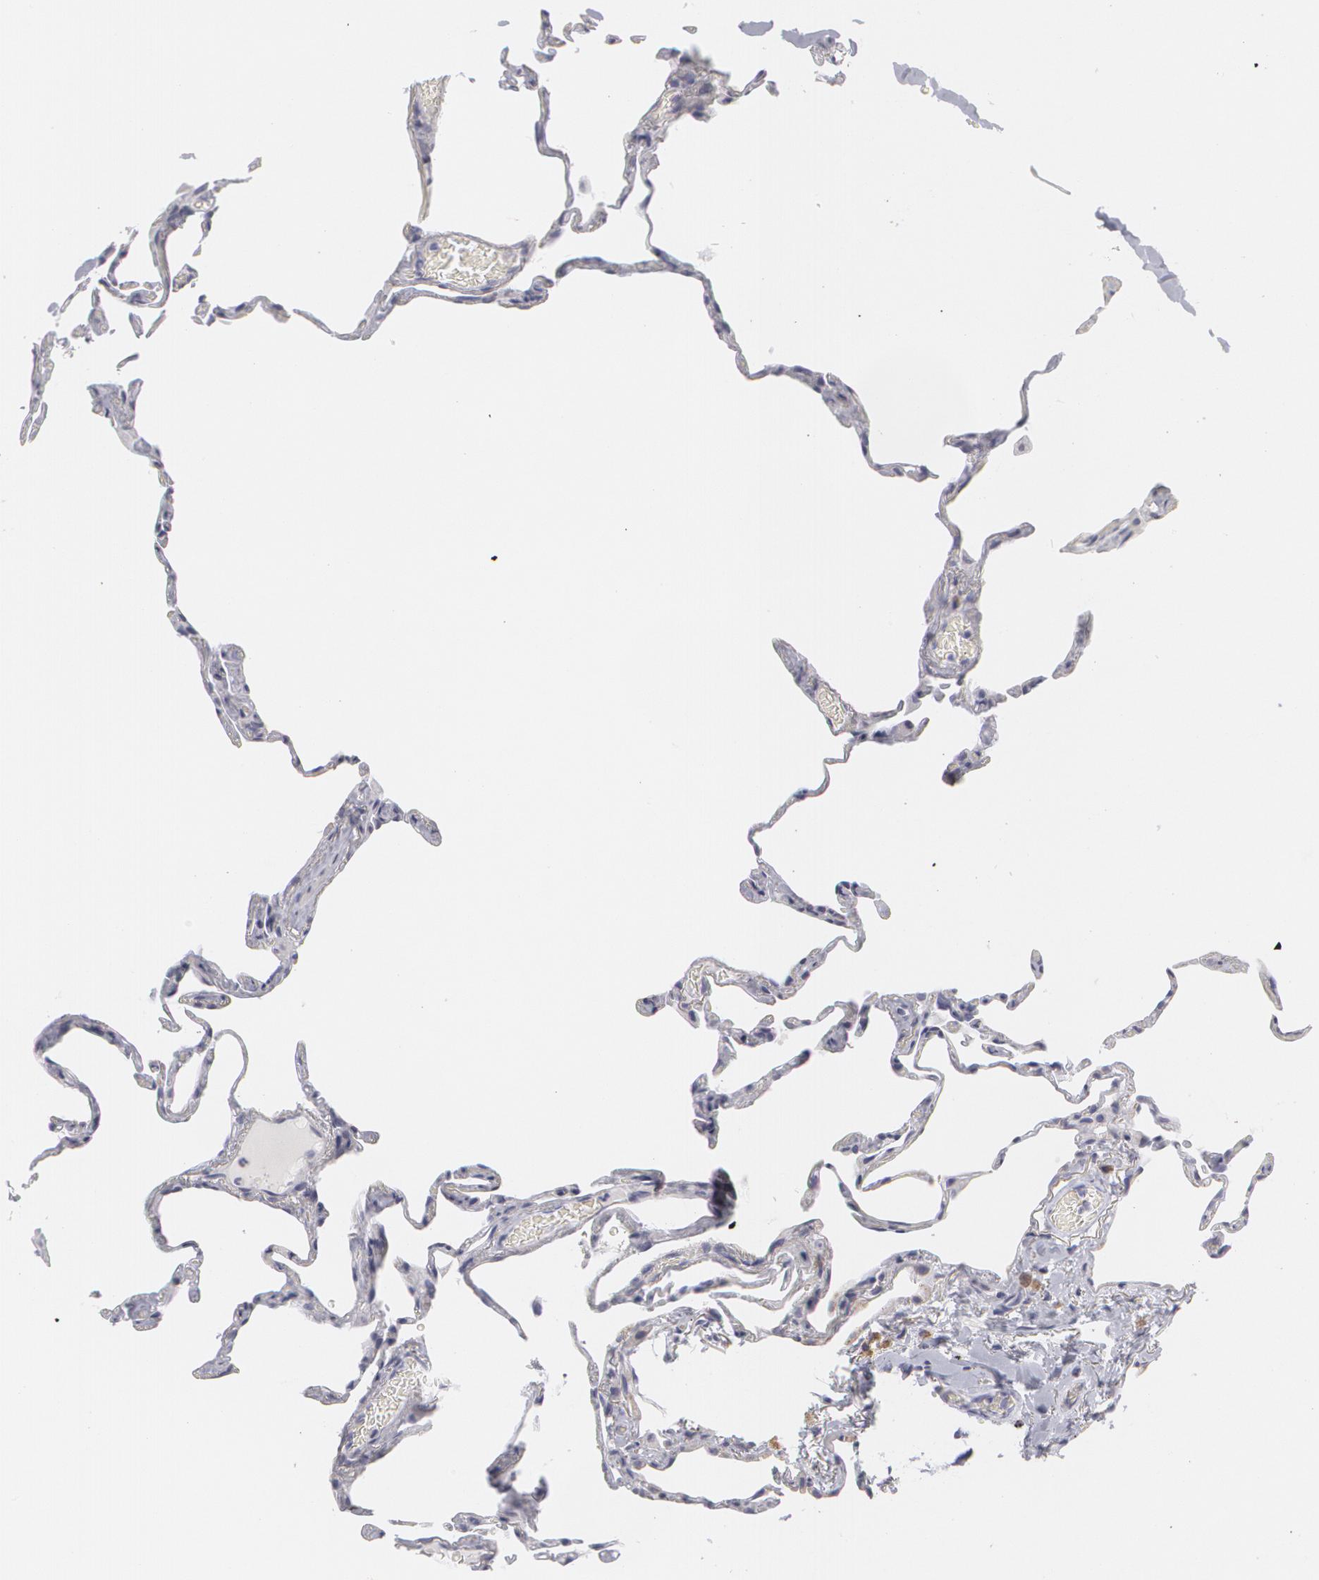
{"staining": {"intensity": "negative", "quantity": "none", "location": "none"}, "tissue": "lung", "cell_type": "Alveolar cells", "image_type": "normal", "snomed": [{"axis": "morphology", "description": "Normal tissue, NOS"}, {"axis": "topography", "description": "Lung"}], "caption": "A high-resolution histopathology image shows immunohistochemistry staining of benign lung, which displays no significant staining in alveolar cells. Brightfield microscopy of immunohistochemistry (IHC) stained with DAB (brown) and hematoxylin (blue), captured at high magnification.", "gene": "MBNL3", "patient": {"sex": "female", "age": 75}}